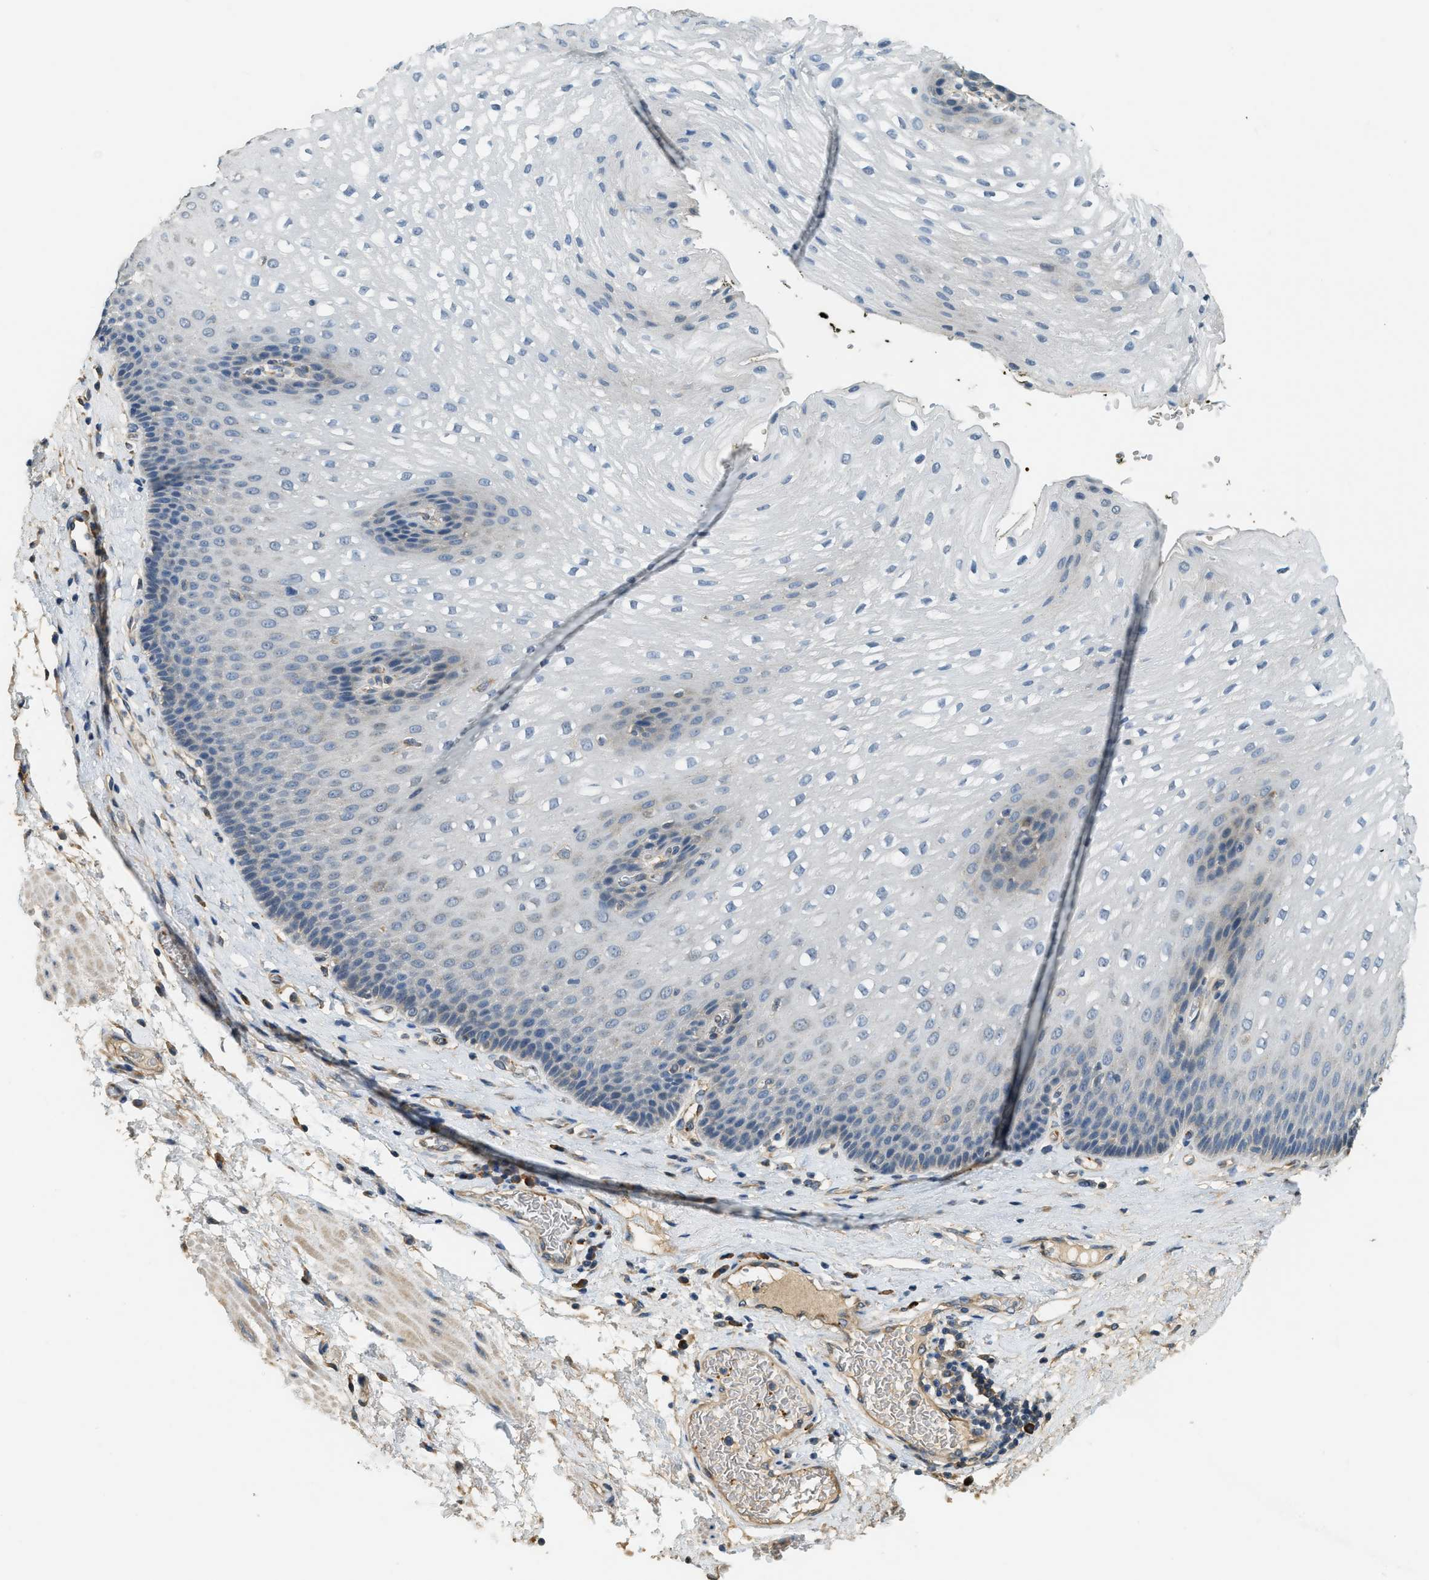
{"staining": {"intensity": "negative", "quantity": "none", "location": "none"}, "tissue": "esophagus", "cell_type": "Squamous epithelial cells", "image_type": "normal", "snomed": [{"axis": "morphology", "description": "Normal tissue, NOS"}, {"axis": "topography", "description": "Esophagus"}], "caption": "DAB (3,3'-diaminobenzidine) immunohistochemical staining of unremarkable esophagus exhibits no significant expression in squamous epithelial cells. Nuclei are stained in blue.", "gene": "CFLAR", "patient": {"sex": "male", "age": 48}}